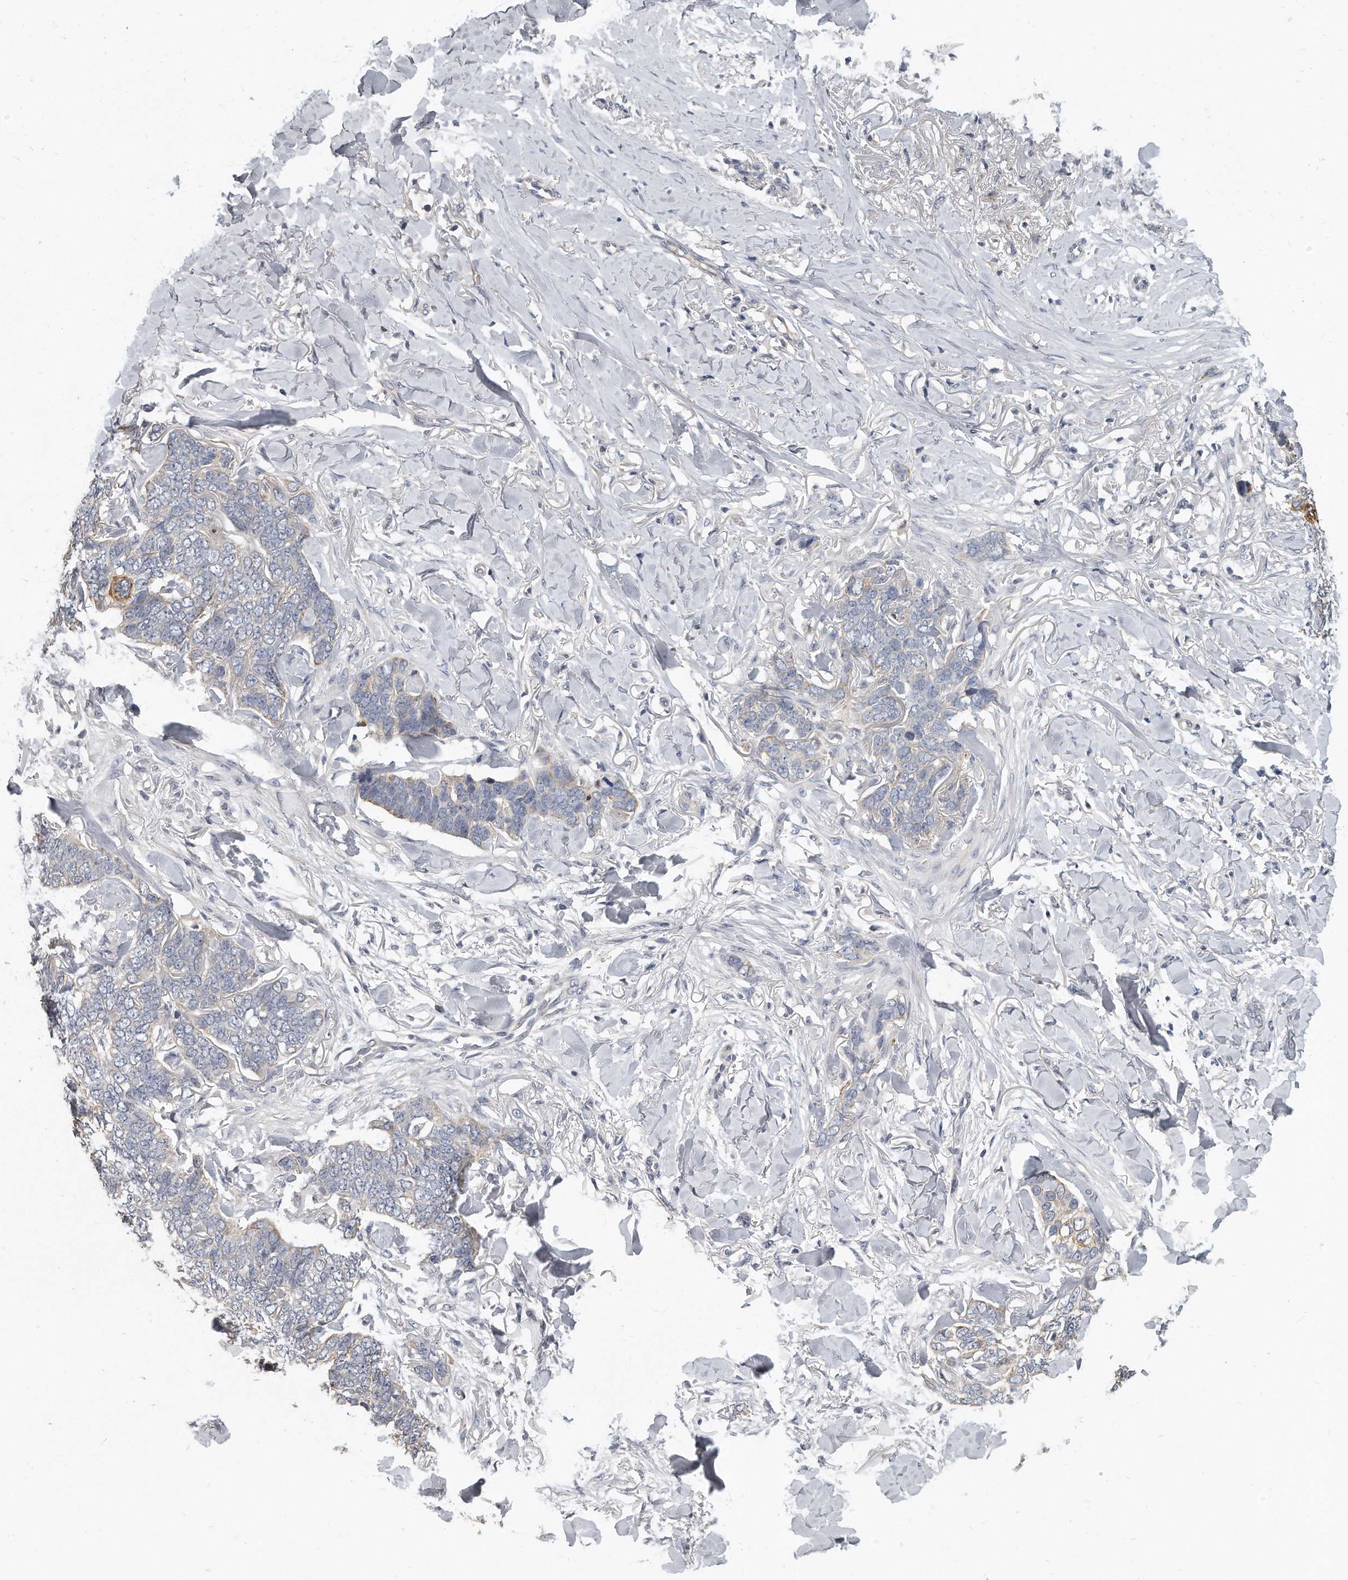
{"staining": {"intensity": "moderate", "quantity": "<25%", "location": "cytoplasmic/membranous"}, "tissue": "skin cancer", "cell_type": "Tumor cells", "image_type": "cancer", "snomed": [{"axis": "morphology", "description": "Normal tissue, NOS"}, {"axis": "morphology", "description": "Basal cell carcinoma"}, {"axis": "topography", "description": "Skin"}], "caption": "This photomicrograph shows skin basal cell carcinoma stained with immunohistochemistry to label a protein in brown. The cytoplasmic/membranous of tumor cells show moderate positivity for the protein. Nuclei are counter-stained blue.", "gene": "KLHL7", "patient": {"sex": "male", "age": 77}}